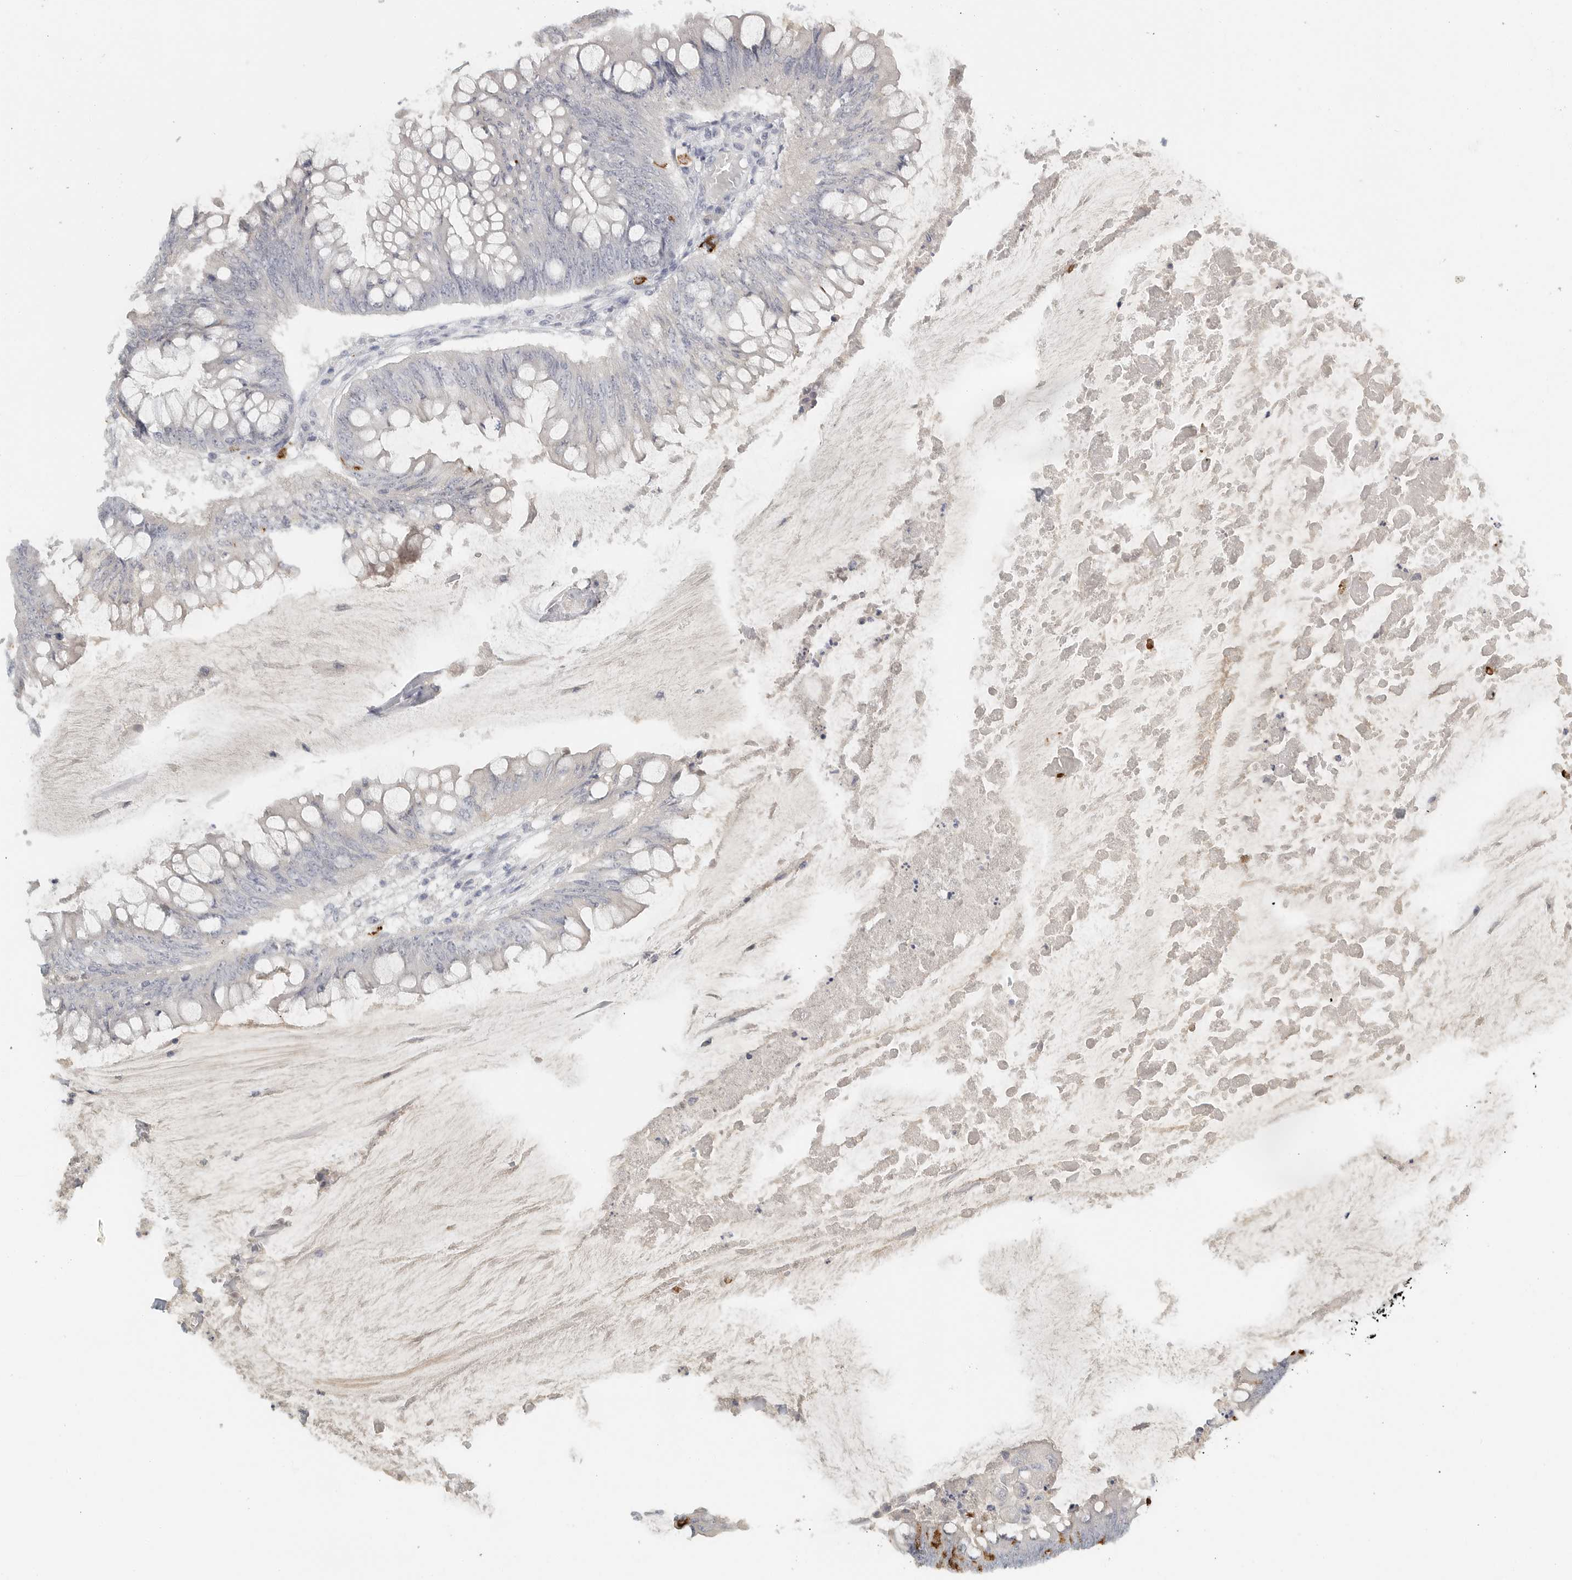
{"staining": {"intensity": "strong", "quantity": "<25%", "location": "cytoplasmic/membranous"}, "tissue": "colorectal cancer", "cell_type": "Tumor cells", "image_type": "cancer", "snomed": [{"axis": "morphology", "description": "Adenoma, NOS"}, {"axis": "morphology", "description": "Adenocarcinoma, NOS"}, {"axis": "topography", "description": "Colon"}], "caption": "Protein expression analysis of colorectal cancer demonstrates strong cytoplasmic/membranous expression in approximately <25% of tumor cells.", "gene": "PAM", "patient": {"sex": "male", "age": 79}}